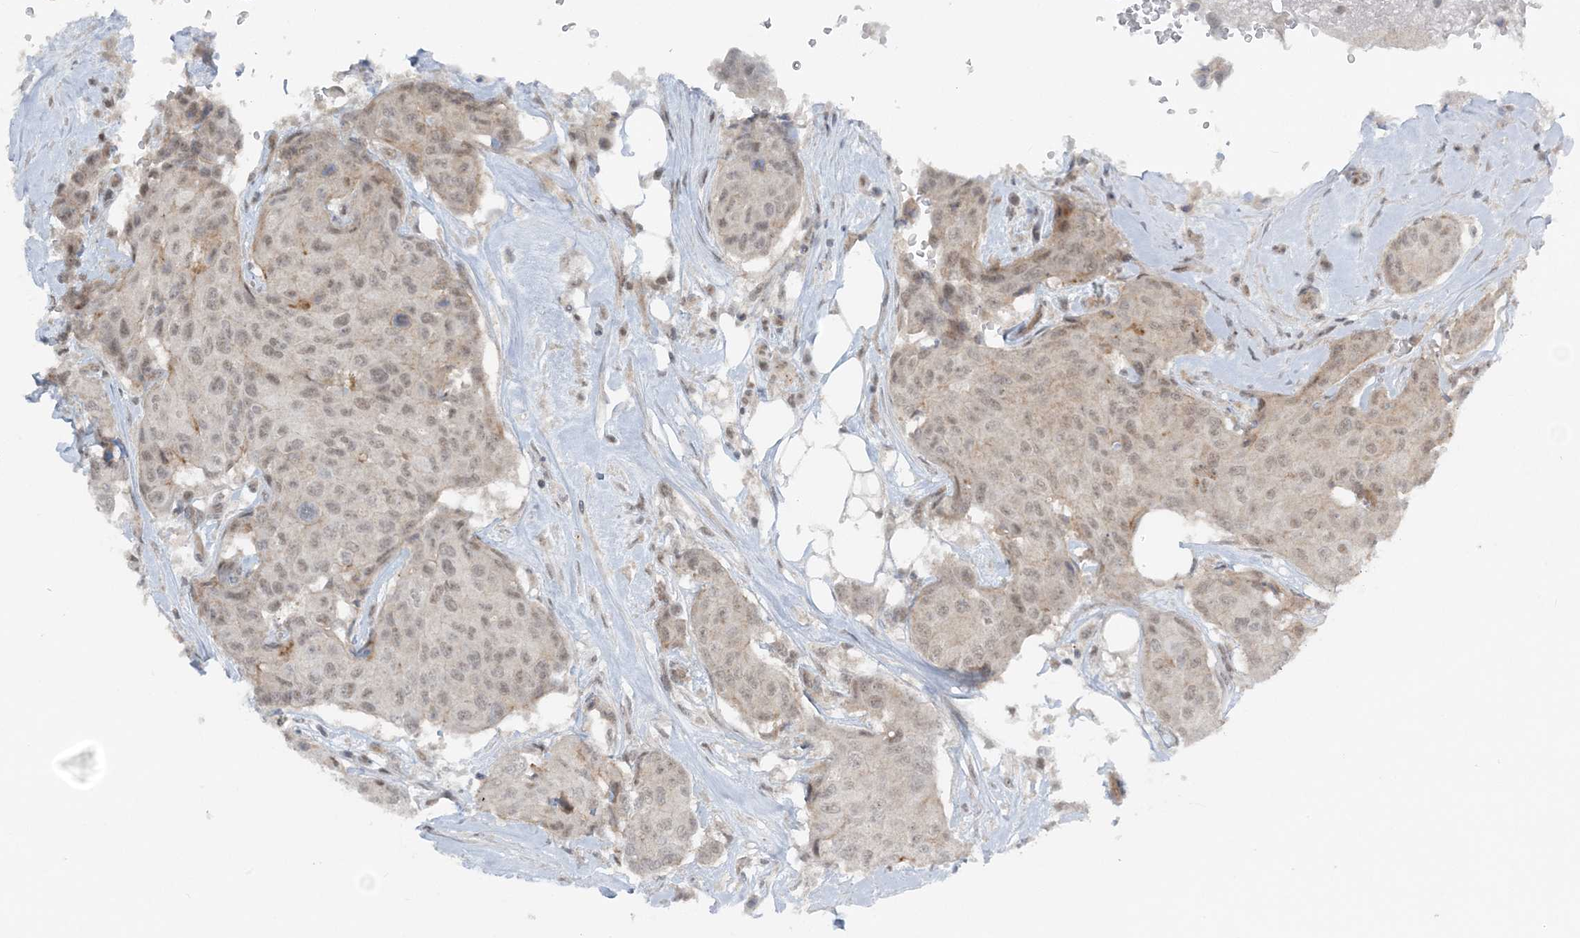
{"staining": {"intensity": "weak", "quantity": "<25%", "location": "nuclear"}, "tissue": "breast cancer", "cell_type": "Tumor cells", "image_type": "cancer", "snomed": [{"axis": "morphology", "description": "Duct carcinoma"}, {"axis": "topography", "description": "Breast"}], "caption": "Invasive ductal carcinoma (breast) was stained to show a protein in brown. There is no significant staining in tumor cells. Nuclei are stained in blue.", "gene": "ATP11A", "patient": {"sex": "female", "age": 80}}